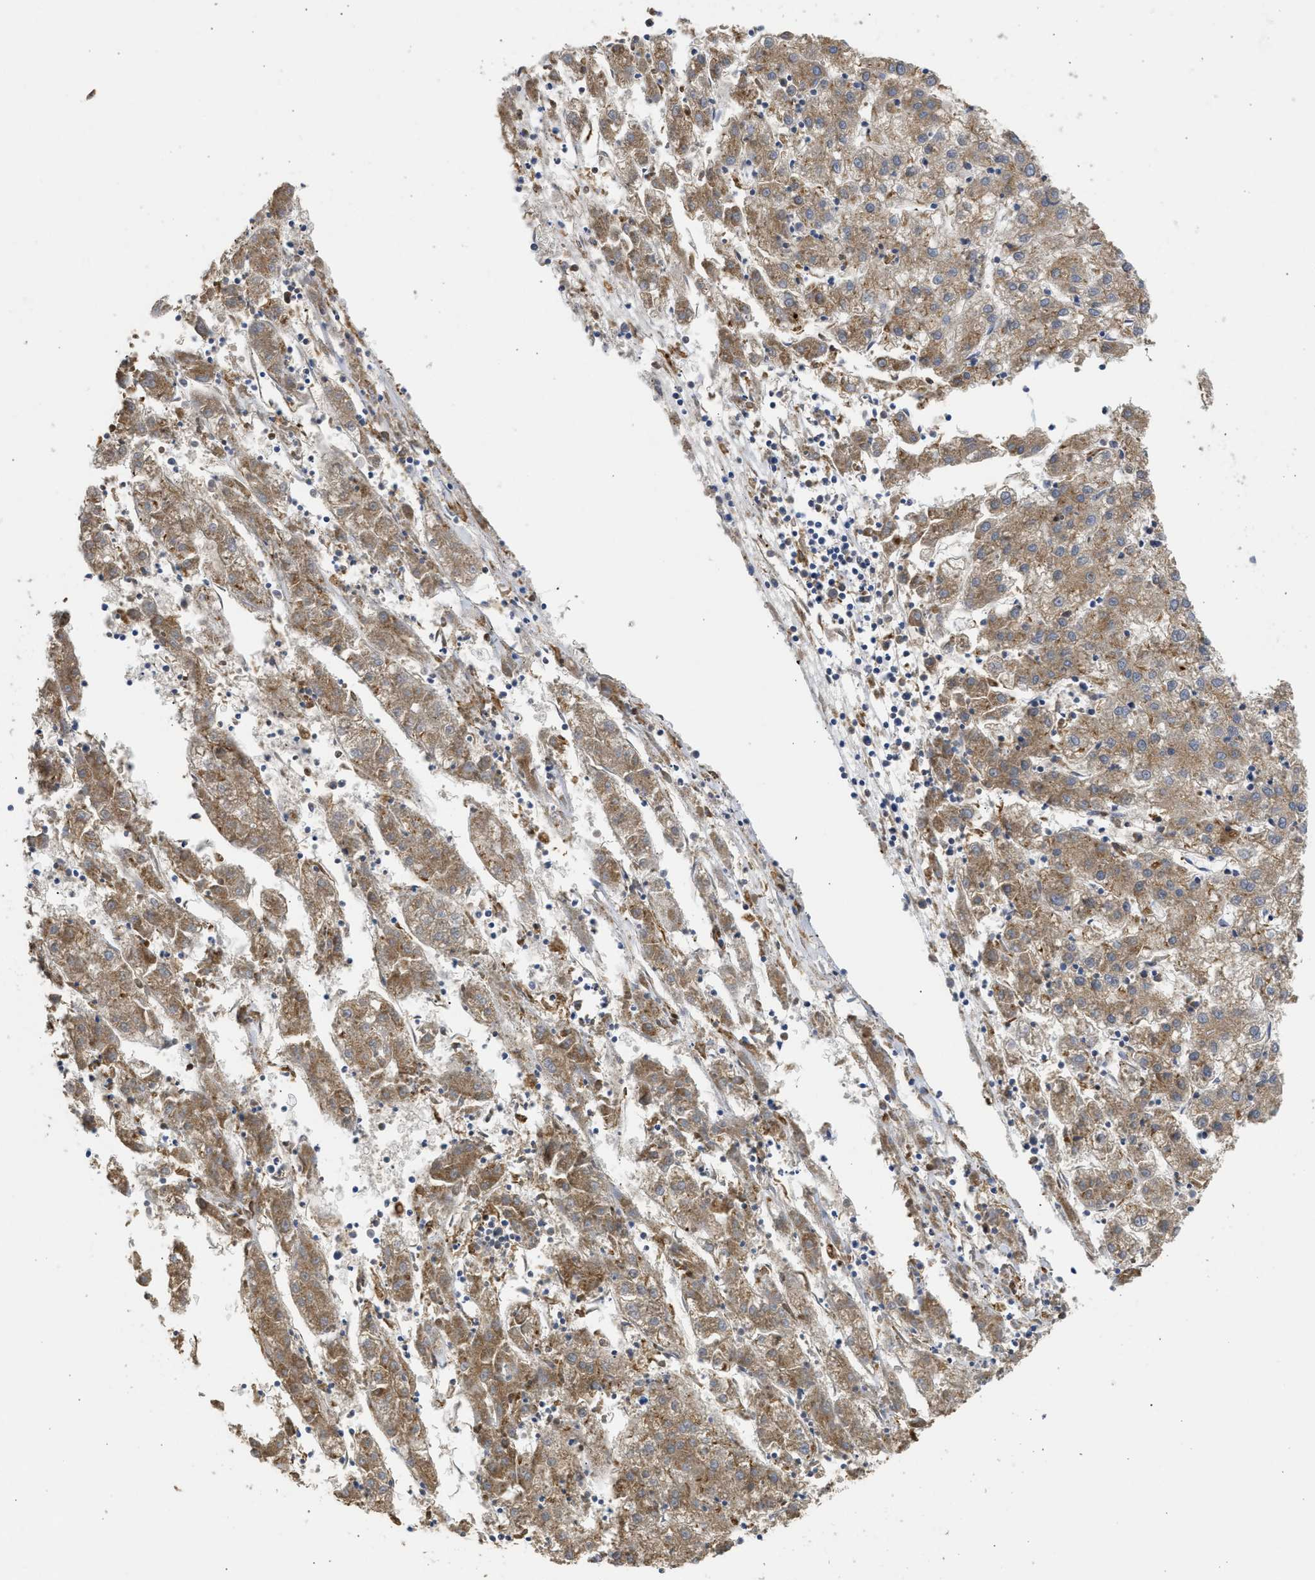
{"staining": {"intensity": "moderate", "quantity": ">75%", "location": "cytoplasmic/membranous"}, "tissue": "liver cancer", "cell_type": "Tumor cells", "image_type": "cancer", "snomed": [{"axis": "morphology", "description": "Carcinoma, Hepatocellular, NOS"}, {"axis": "topography", "description": "Liver"}], "caption": "A high-resolution image shows immunohistochemistry staining of hepatocellular carcinoma (liver), which shows moderate cytoplasmic/membranous staining in approximately >75% of tumor cells. (Brightfield microscopy of DAB IHC at high magnification).", "gene": "TMED1", "patient": {"sex": "male", "age": 72}}